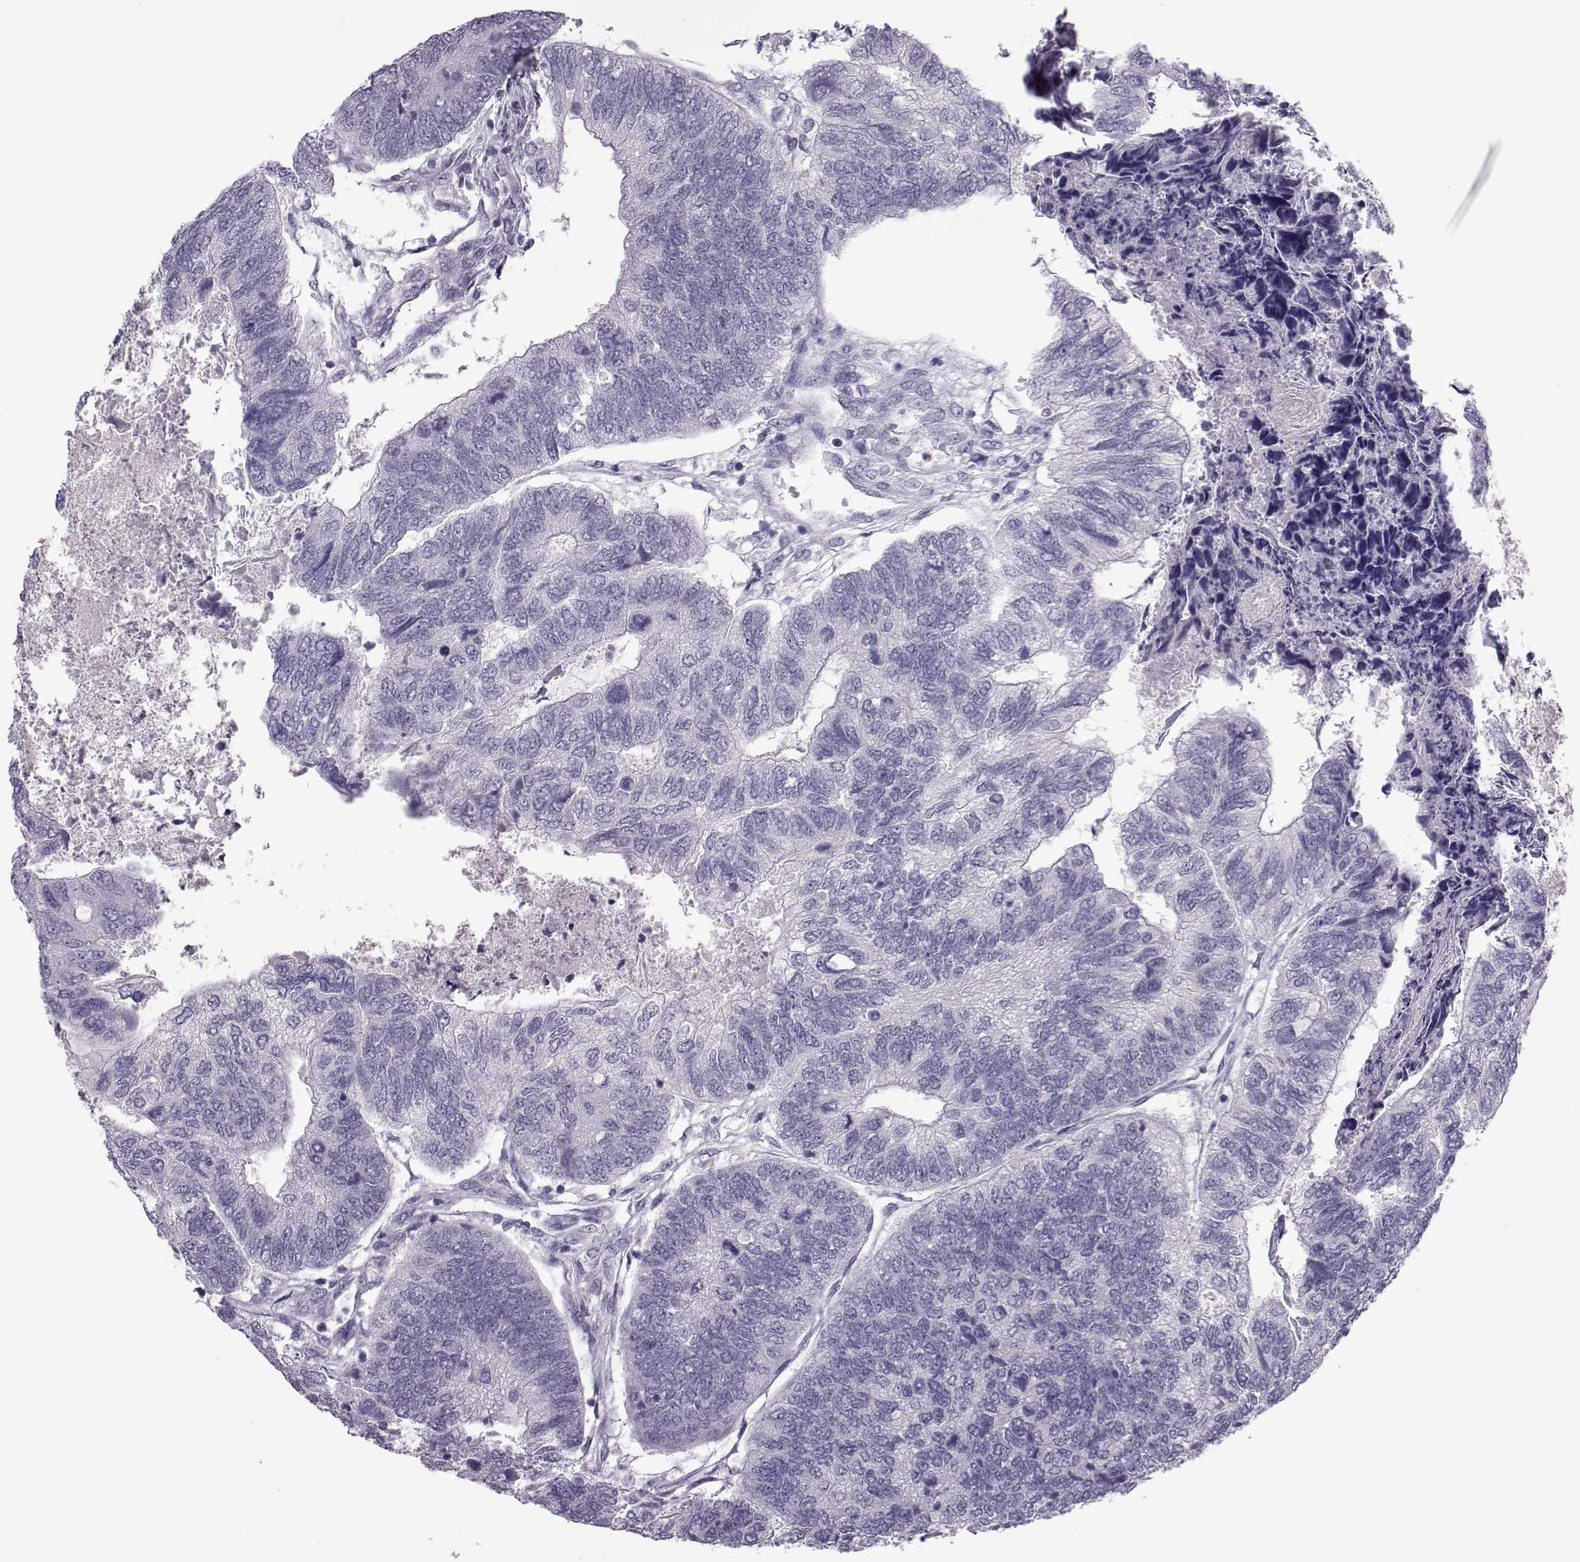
{"staining": {"intensity": "negative", "quantity": "none", "location": "none"}, "tissue": "colorectal cancer", "cell_type": "Tumor cells", "image_type": "cancer", "snomed": [{"axis": "morphology", "description": "Adenocarcinoma, NOS"}, {"axis": "topography", "description": "Colon"}], "caption": "A photomicrograph of colorectal adenocarcinoma stained for a protein shows no brown staining in tumor cells.", "gene": "ASRGL1", "patient": {"sex": "female", "age": 67}}